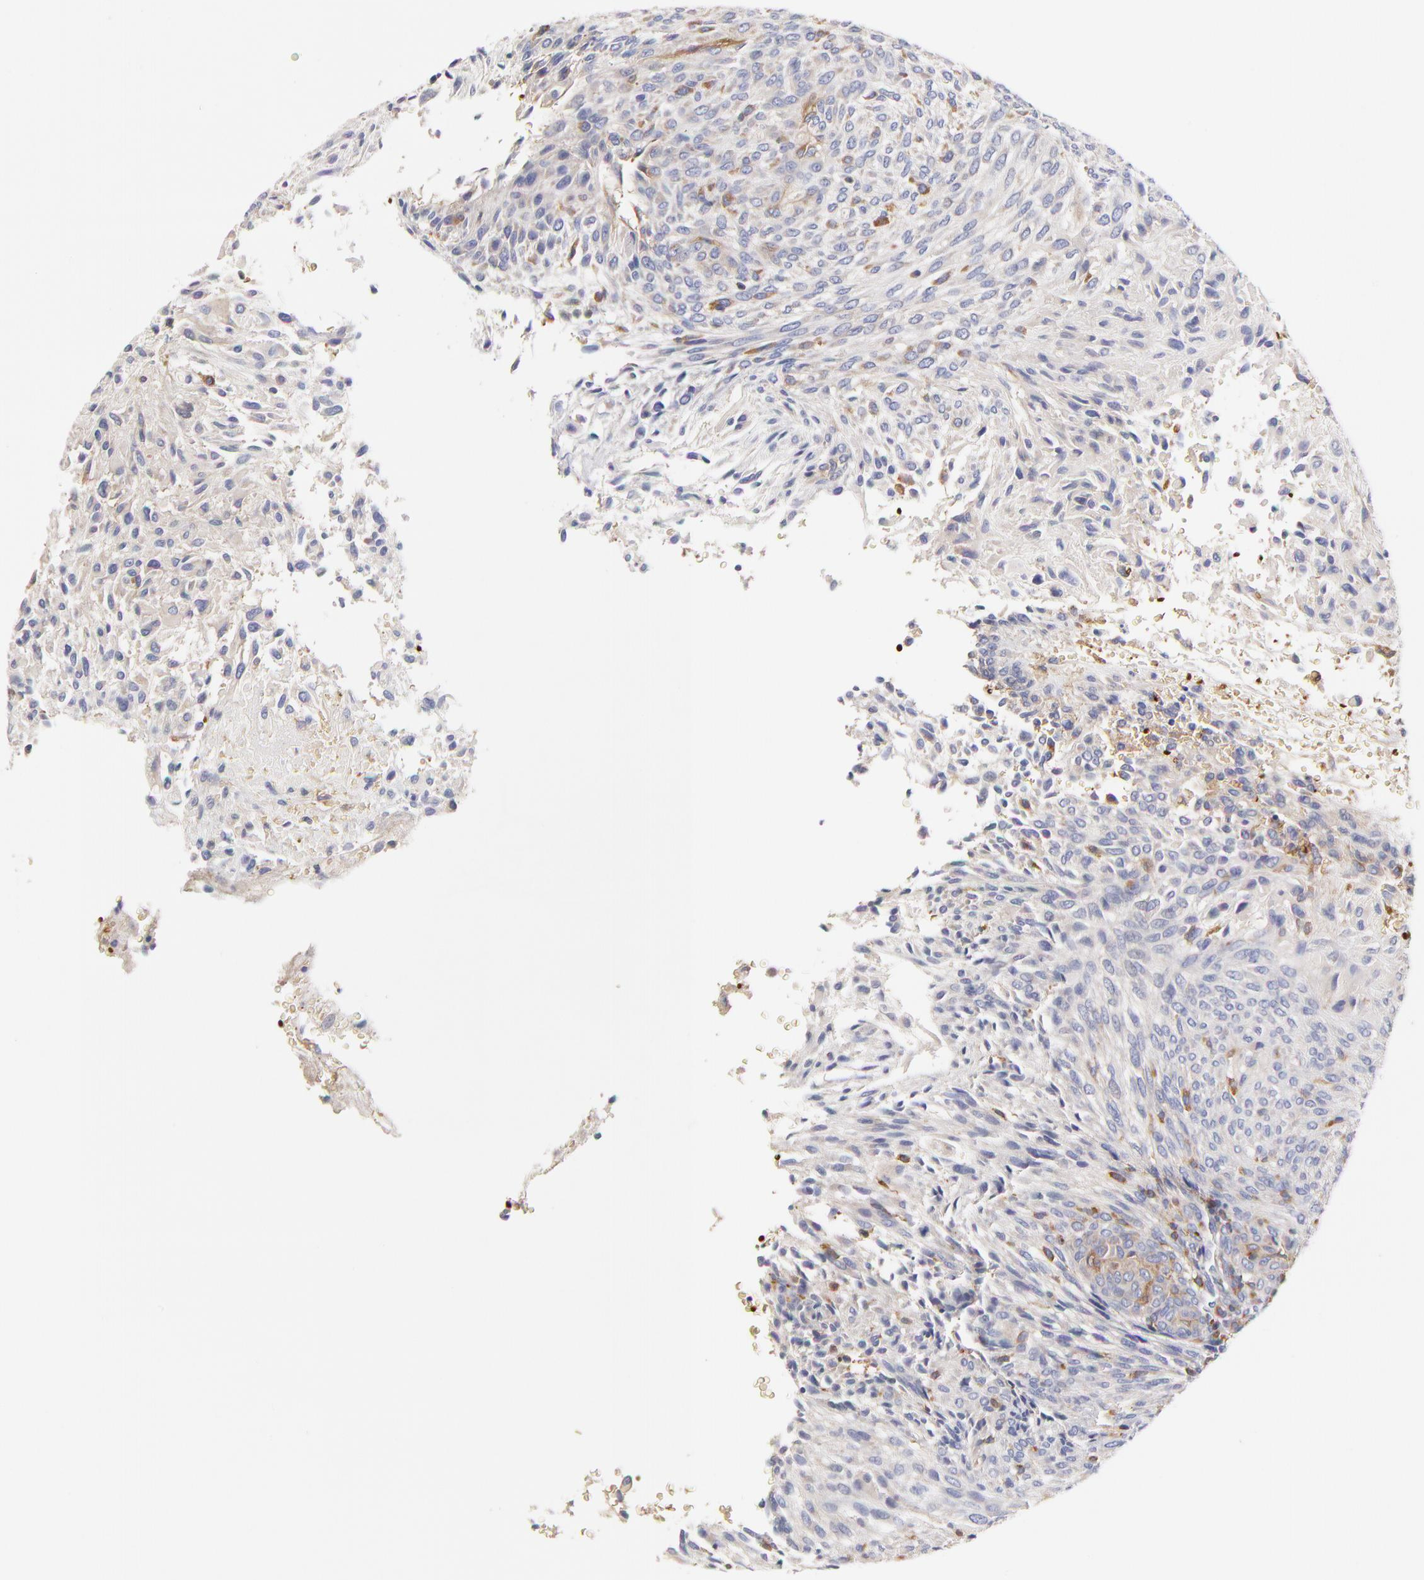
{"staining": {"intensity": "weak", "quantity": "25%-75%", "location": "cytoplasmic/membranous"}, "tissue": "glioma", "cell_type": "Tumor cells", "image_type": "cancer", "snomed": [{"axis": "morphology", "description": "Glioma, malignant, High grade"}, {"axis": "topography", "description": "Cerebral cortex"}], "caption": "An IHC histopathology image of tumor tissue is shown. Protein staining in brown shows weak cytoplasmic/membranous positivity in malignant glioma (high-grade) within tumor cells.", "gene": "CD2AP", "patient": {"sex": "female", "age": 55}}